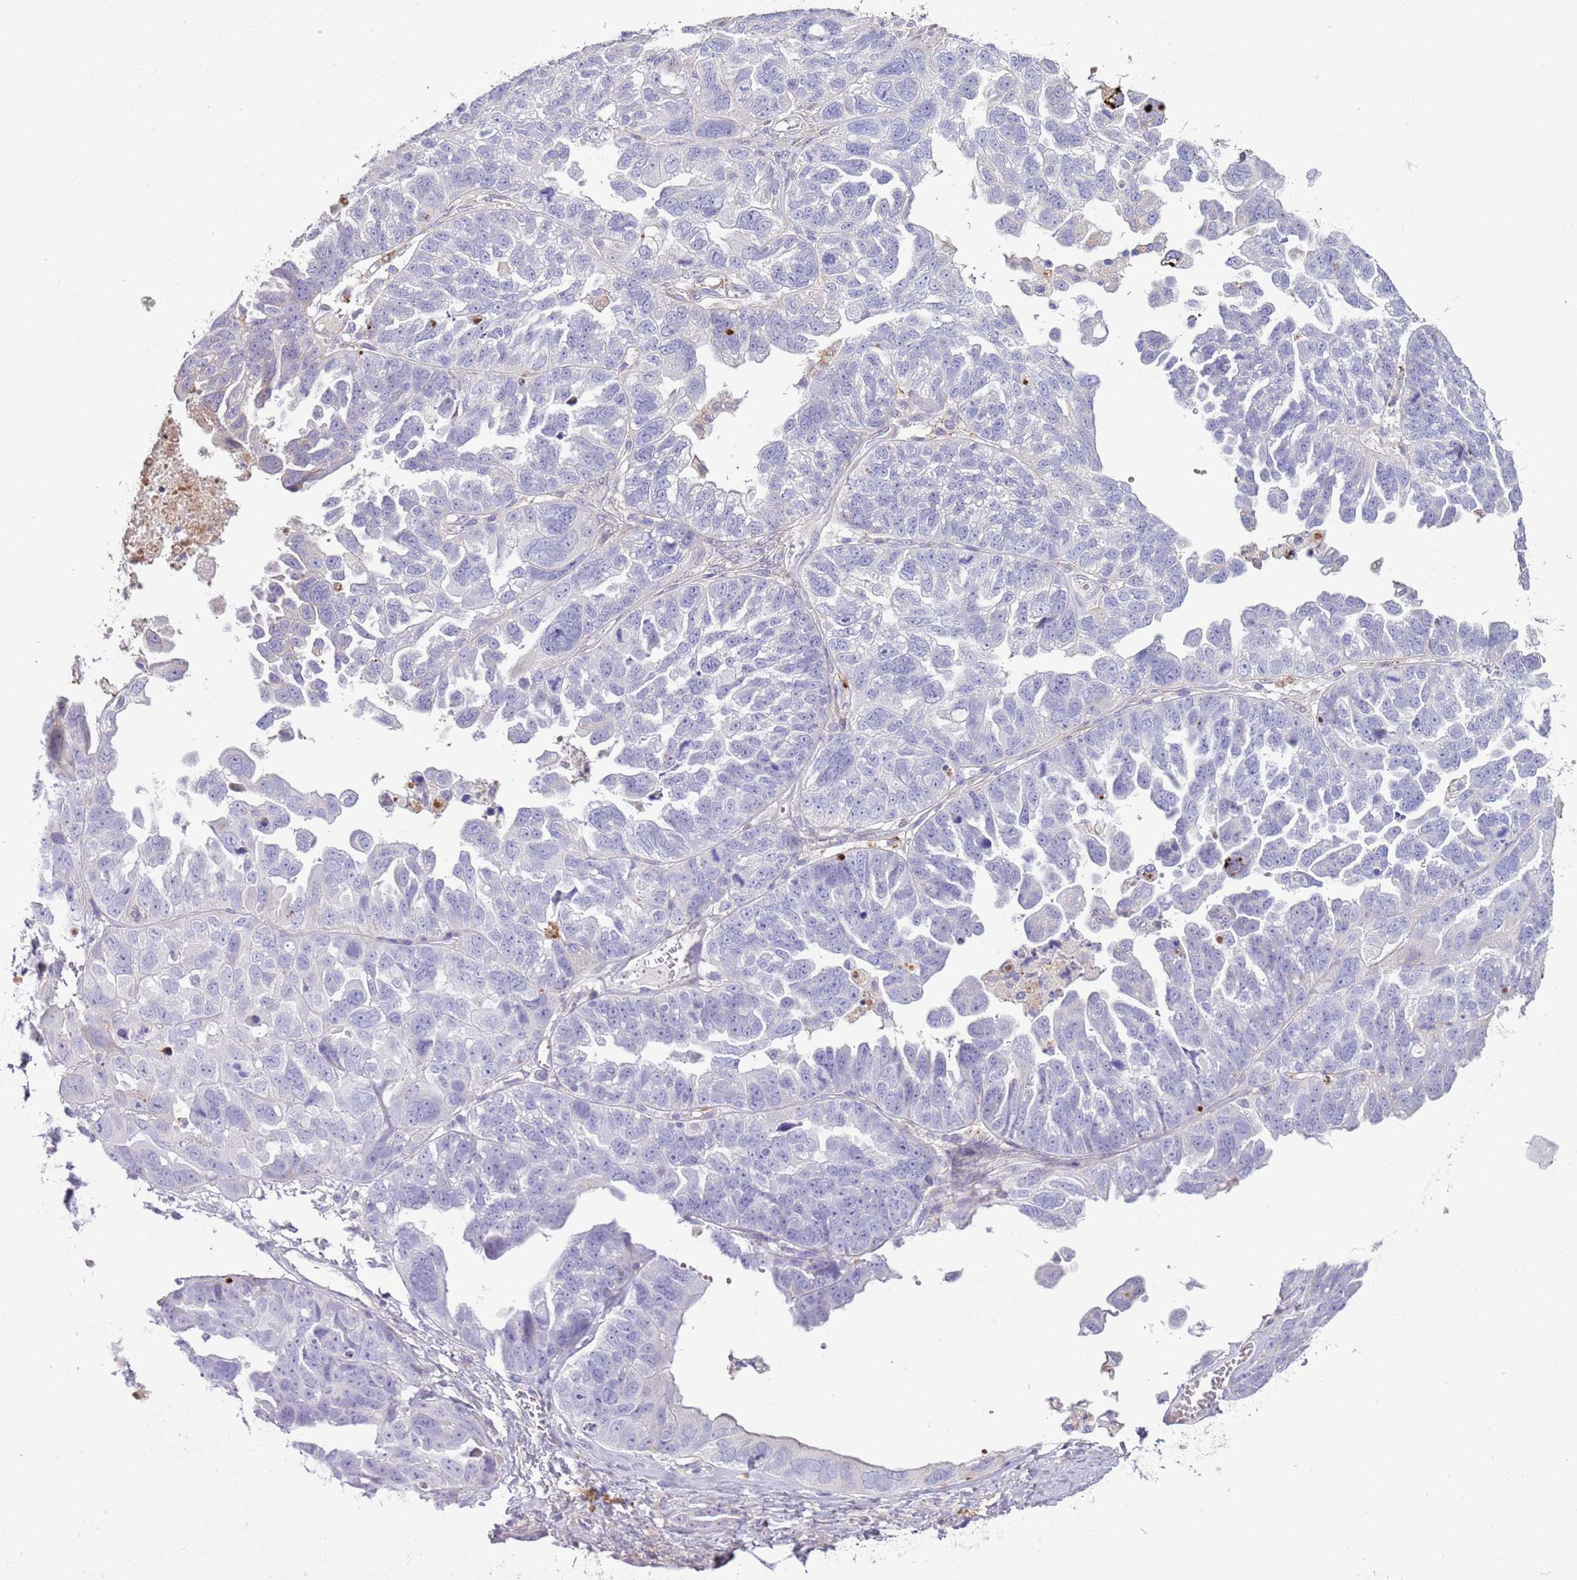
{"staining": {"intensity": "negative", "quantity": "none", "location": "none"}, "tissue": "ovarian cancer", "cell_type": "Tumor cells", "image_type": "cancer", "snomed": [{"axis": "morphology", "description": "Cystadenocarcinoma, serous, NOS"}, {"axis": "topography", "description": "Ovary"}], "caption": "Tumor cells are negative for protein expression in human ovarian serous cystadenocarcinoma.", "gene": "ABHD17C", "patient": {"sex": "female", "age": 79}}